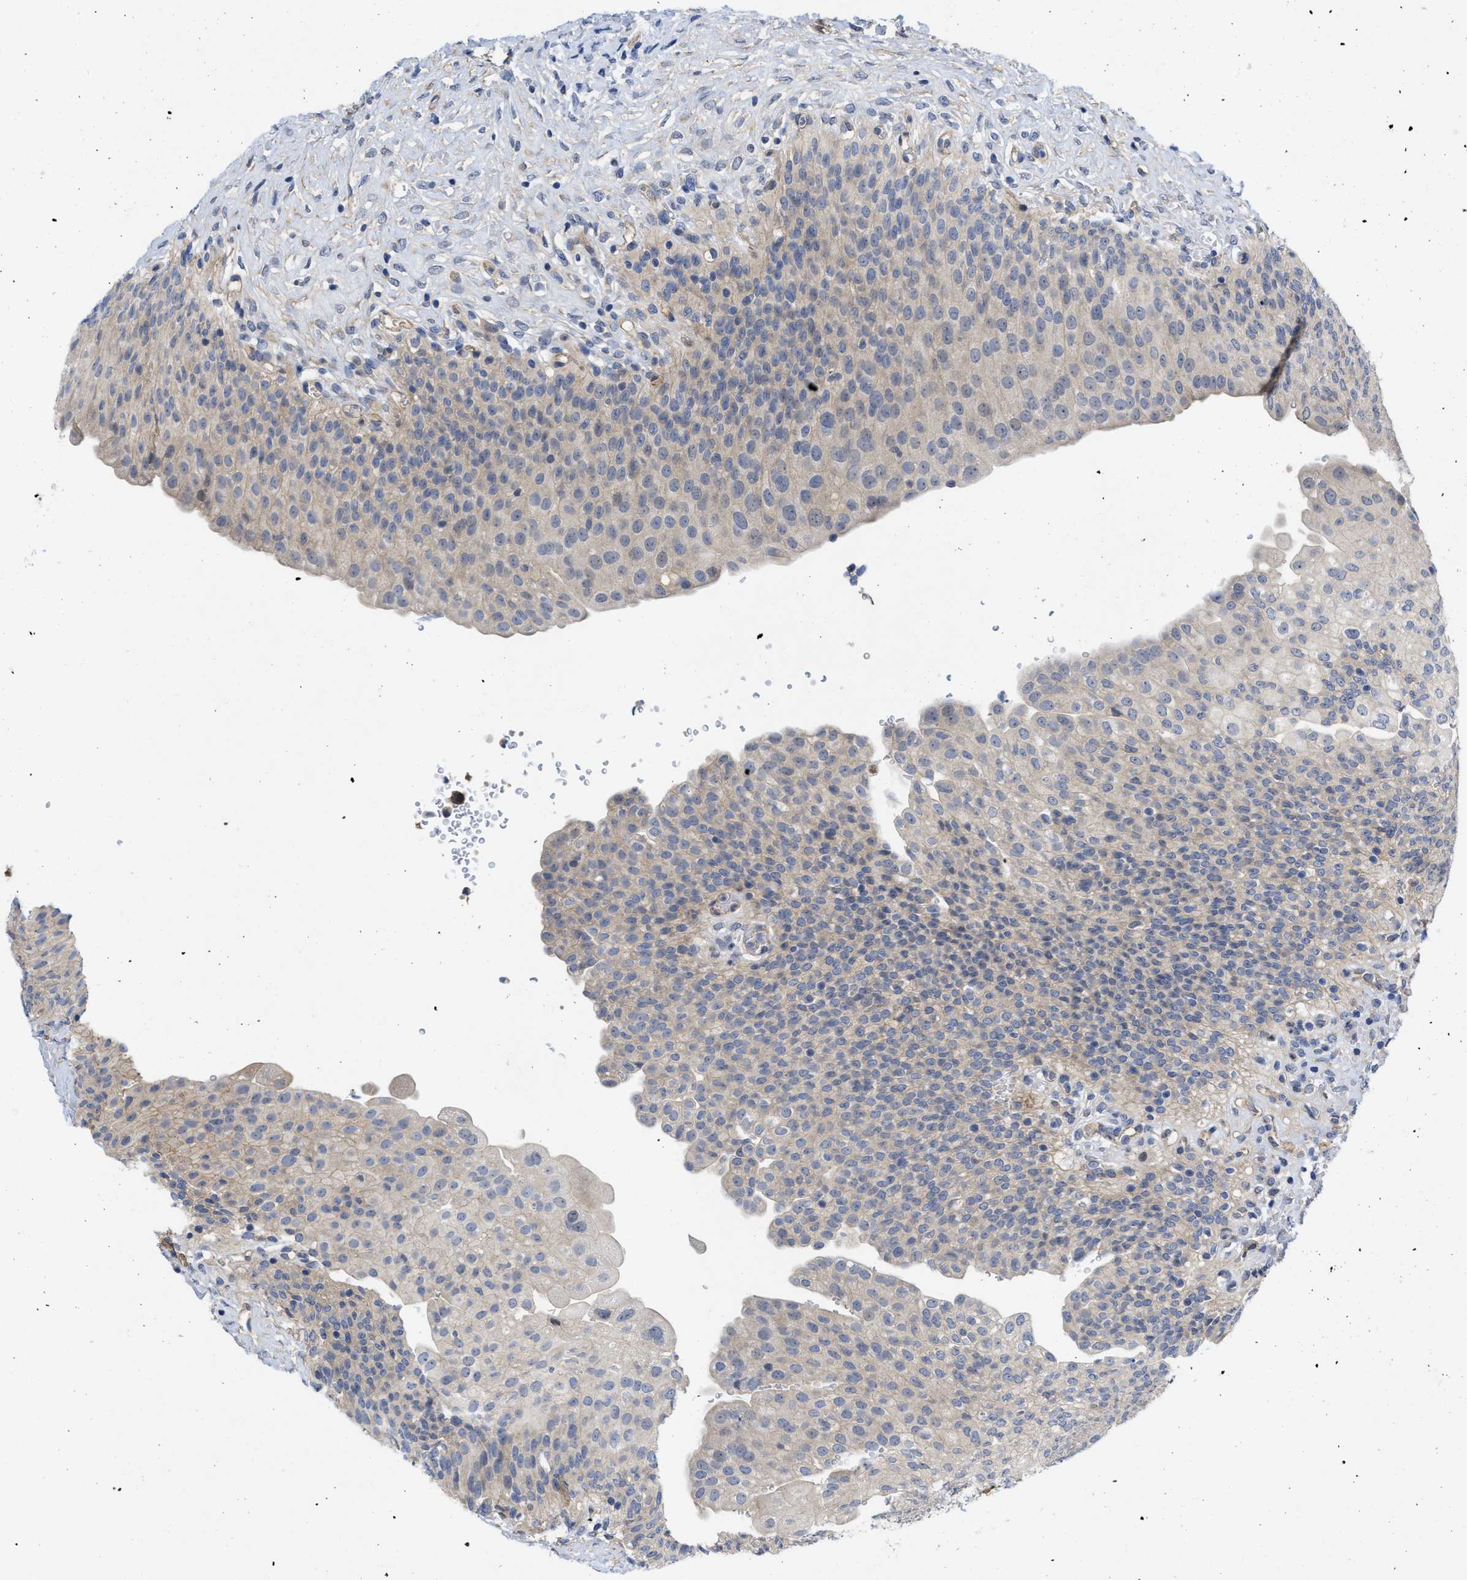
{"staining": {"intensity": "negative", "quantity": "none", "location": "none"}, "tissue": "urinary bladder", "cell_type": "Urothelial cells", "image_type": "normal", "snomed": [{"axis": "morphology", "description": "Urothelial carcinoma, High grade"}, {"axis": "topography", "description": "Urinary bladder"}], "caption": "This is an immunohistochemistry (IHC) photomicrograph of unremarkable urinary bladder. There is no staining in urothelial cells.", "gene": "ARHGEF26", "patient": {"sex": "male", "age": 46}}